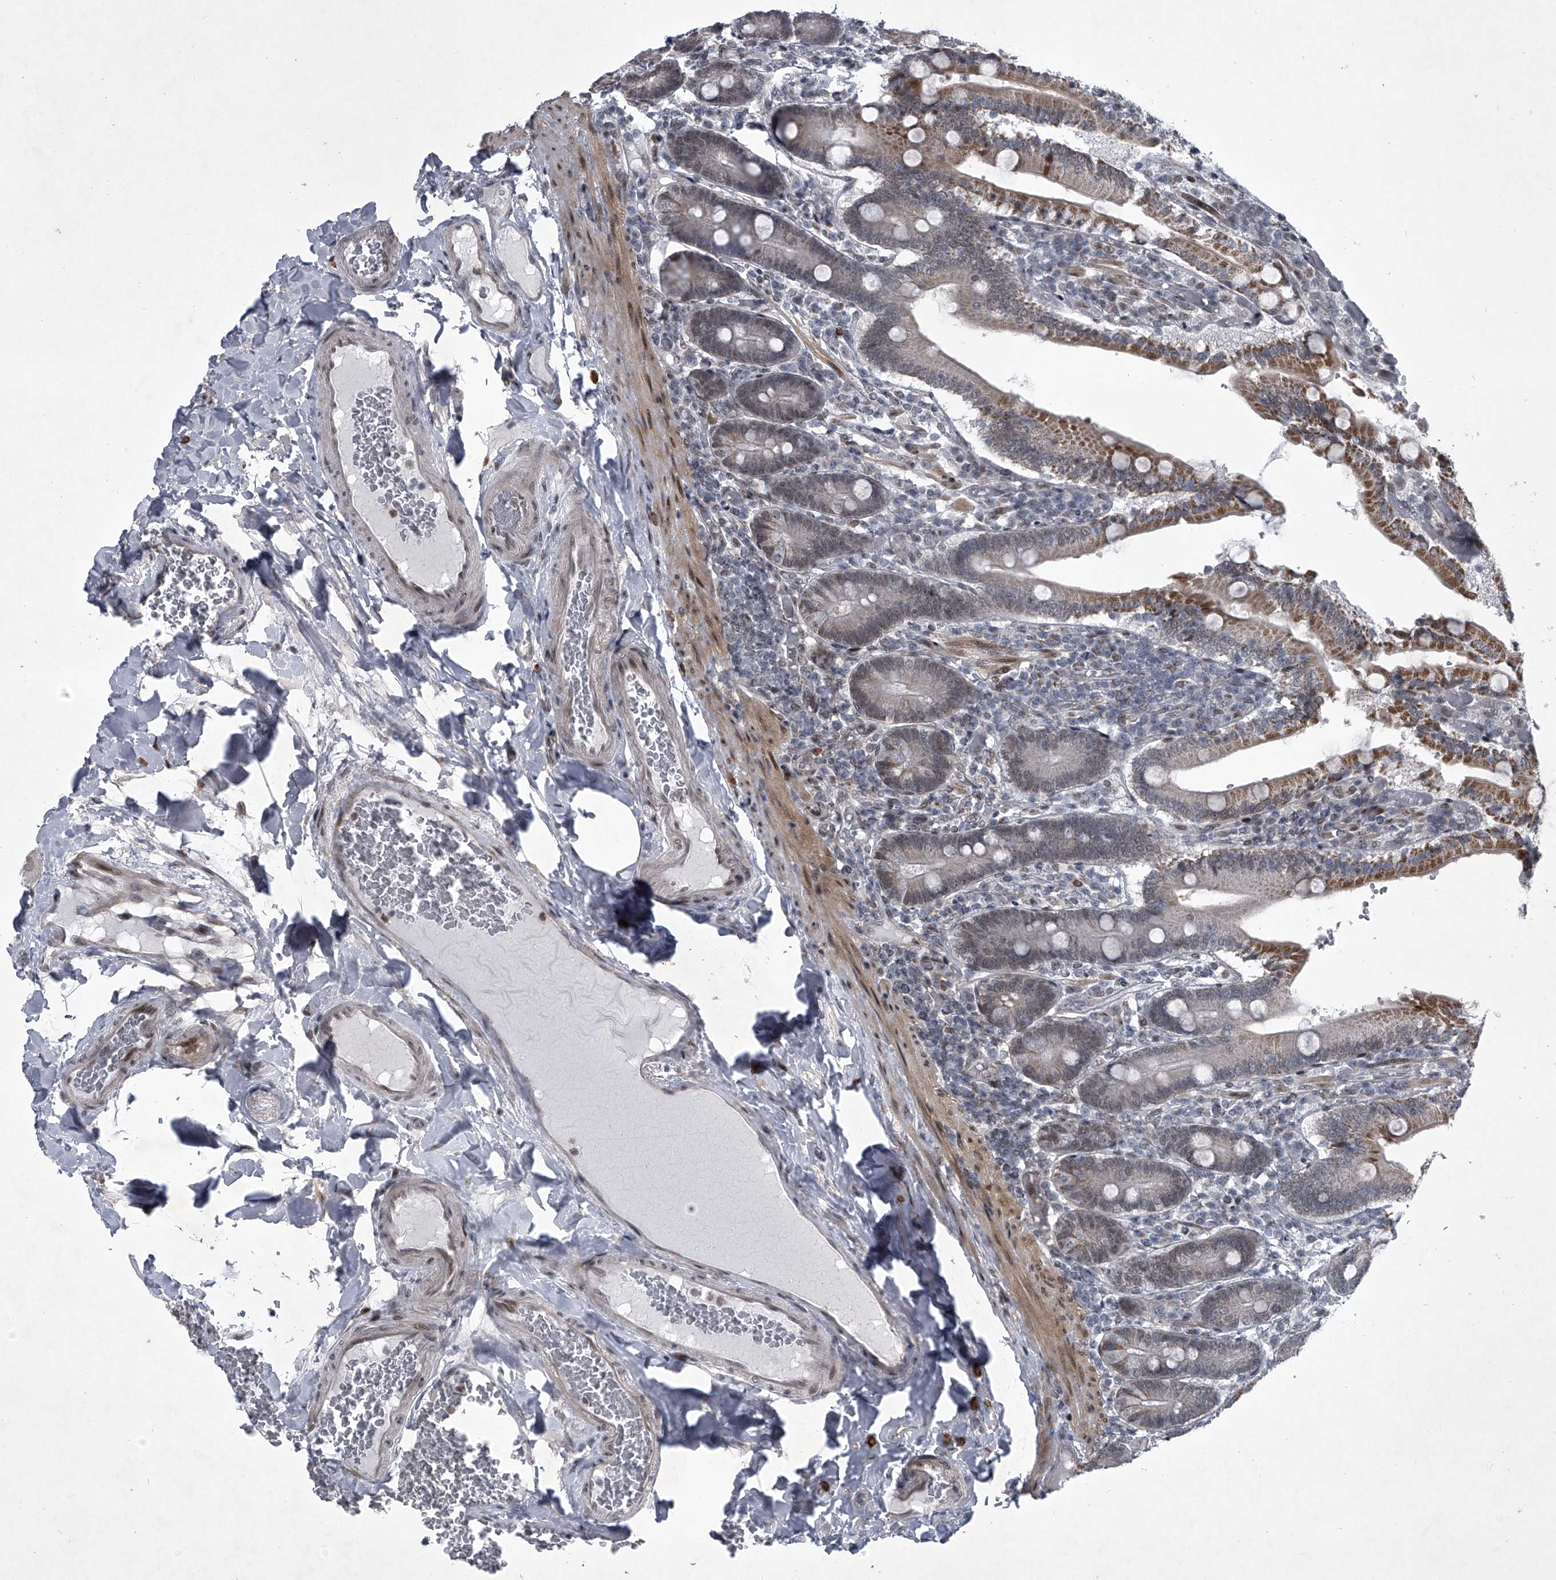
{"staining": {"intensity": "moderate", "quantity": "25%-75%", "location": "cytoplasmic/membranous,nuclear"}, "tissue": "duodenum", "cell_type": "Glandular cells", "image_type": "normal", "snomed": [{"axis": "morphology", "description": "Normal tissue, NOS"}, {"axis": "topography", "description": "Duodenum"}], "caption": "Immunohistochemistry histopathology image of normal duodenum: human duodenum stained using immunohistochemistry (IHC) displays medium levels of moderate protein expression localized specifically in the cytoplasmic/membranous,nuclear of glandular cells, appearing as a cytoplasmic/membranous,nuclear brown color.", "gene": "MLLT1", "patient": {"sex": "female", "age": 62}}